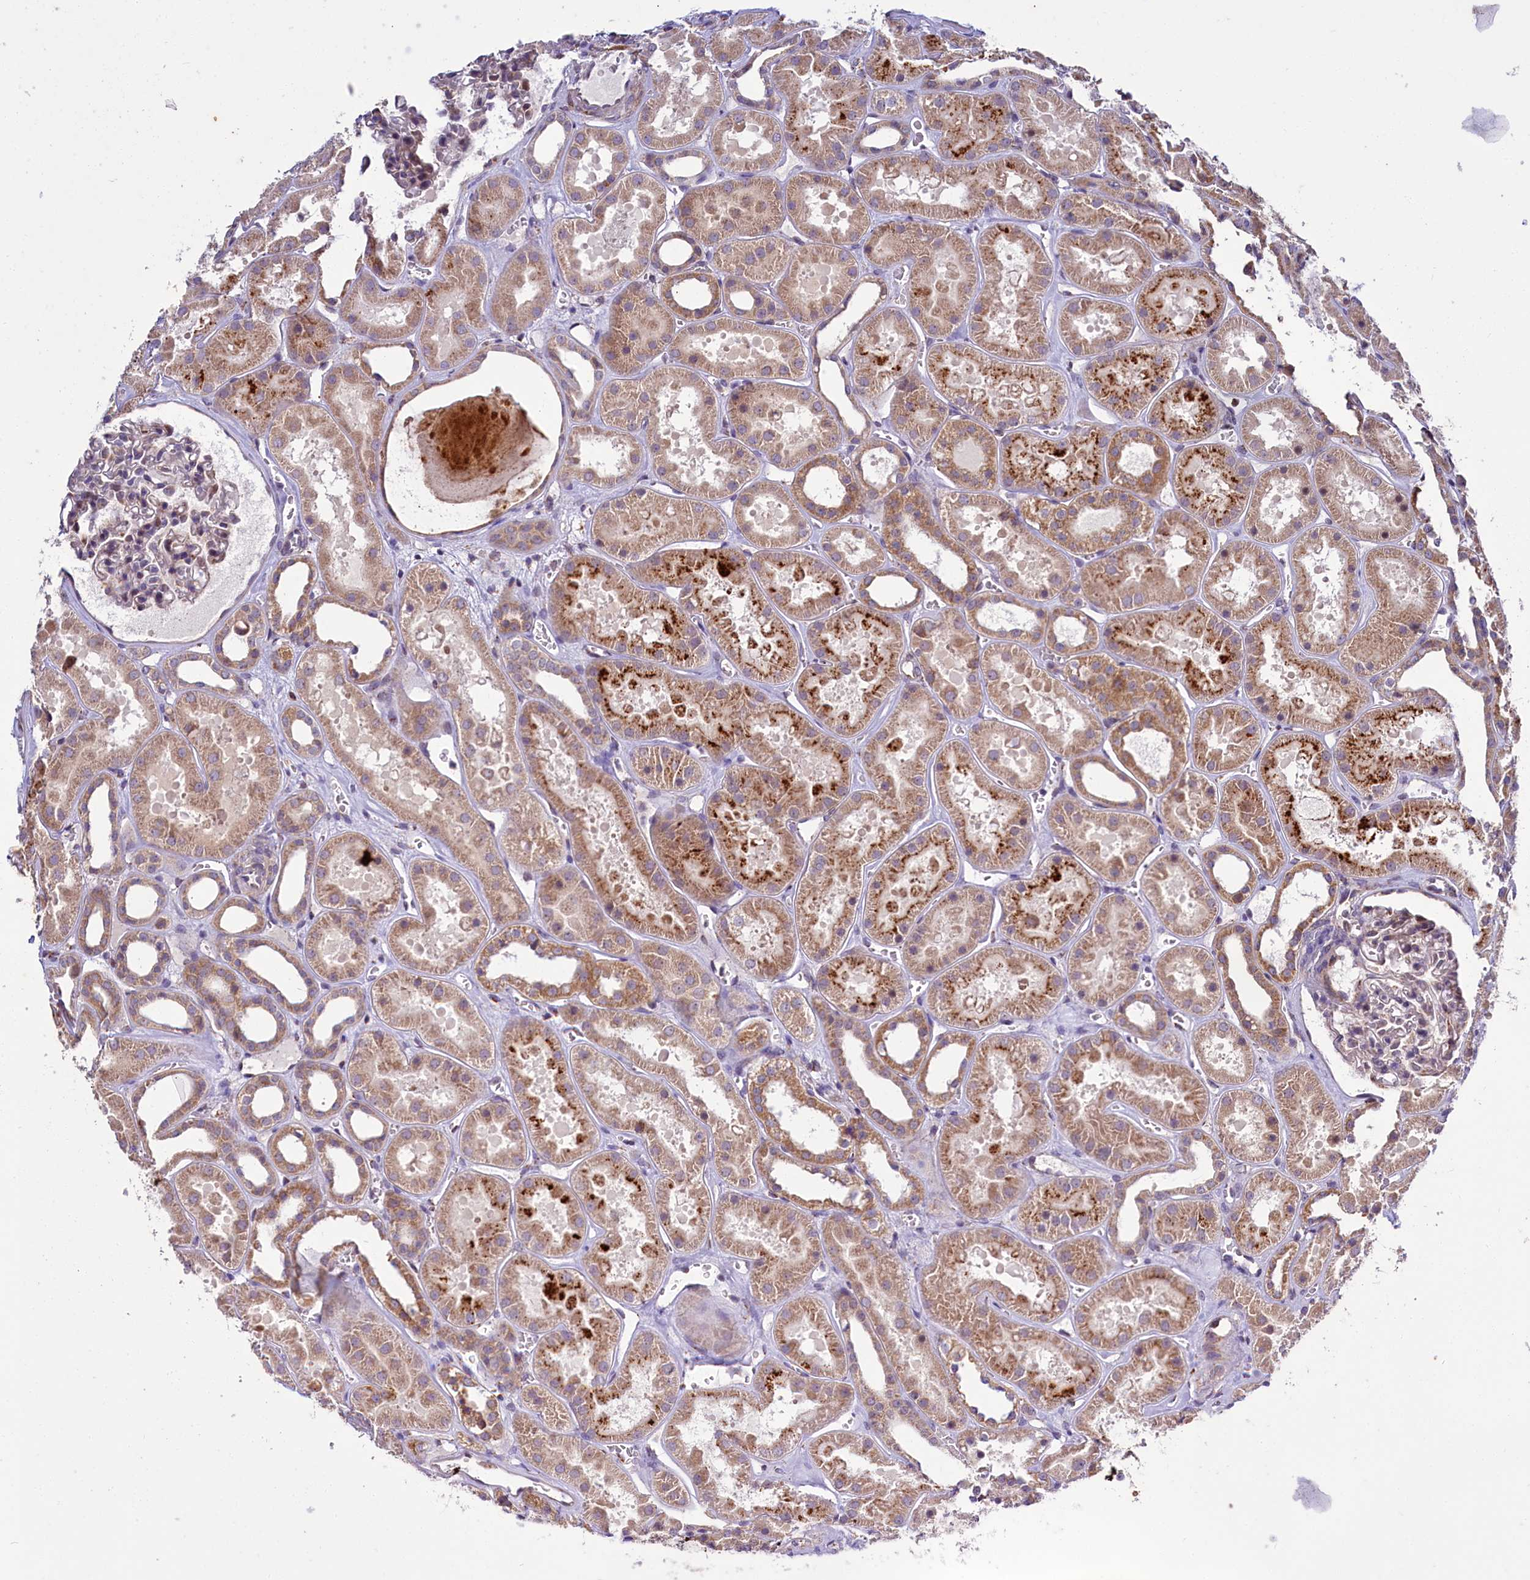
{"staining": {"intensity": "moderate", "quantity": "<25%", "location": "cytoplasmic/membranous"}, "tissue": "kidney", "cell_type": "Cells in glomeruli", "image_type": "normal", "snomed": [{"axis": "morphology", "description": "Normal tissue, NOS"}, {"axis": "topography", "description": "Kidney"}], "caption": "Immunohistochemistry of benign kidney exhibits low levels of moderate cytoplasmic/membranous expression in approximately <25% of cells in glomeruli. (DAB (3,3'-diaminobenzidine) IHC, brown staining for protein, blue staining for nuclei).", "gene": "DYNC2H1", "patient": {"sex": "female", "age": 41}}